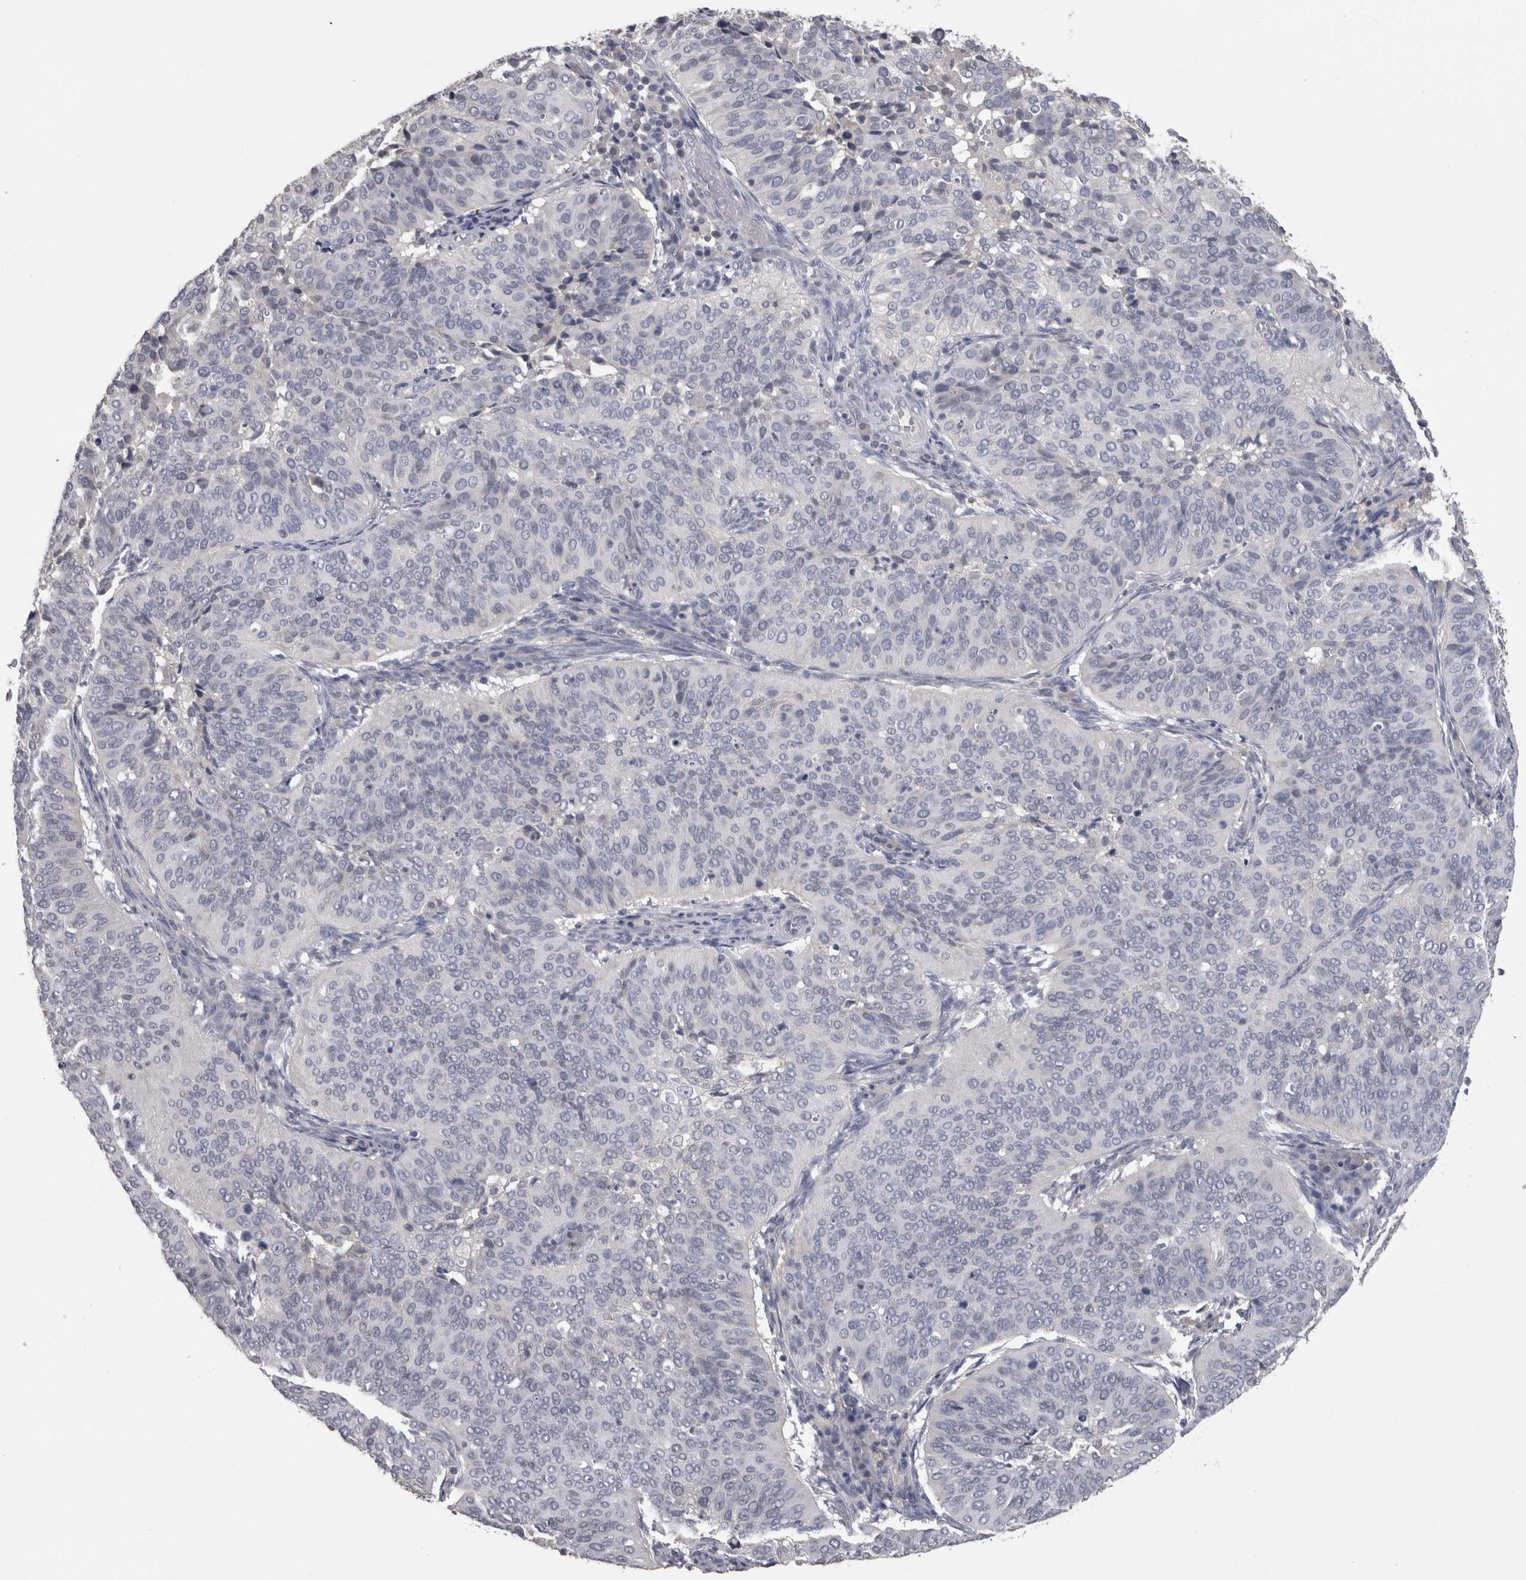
{"staining": {"intensity": "negative", "quantity": "none", "location": "none"}, "tissue": "cervical cancer", "cell_type": "Tumor cells", "image_type": "cancer", "snomed": [{"axis": "morphology", "description": "Normal tissue, NOS"}, {"axis": "morphology", "description": "Squamous cell carcinoma, NOS"}, {"axis": "topography", "description": "Cervix"}], "caption": "This is a photomicrograph of IHC staining of cervical cancer, which shows no staining in tumor cells. (DAB immunohistochemistry, high magnification).", "gene": "PON3", "patient": {"sex": "female", "age": 39}}